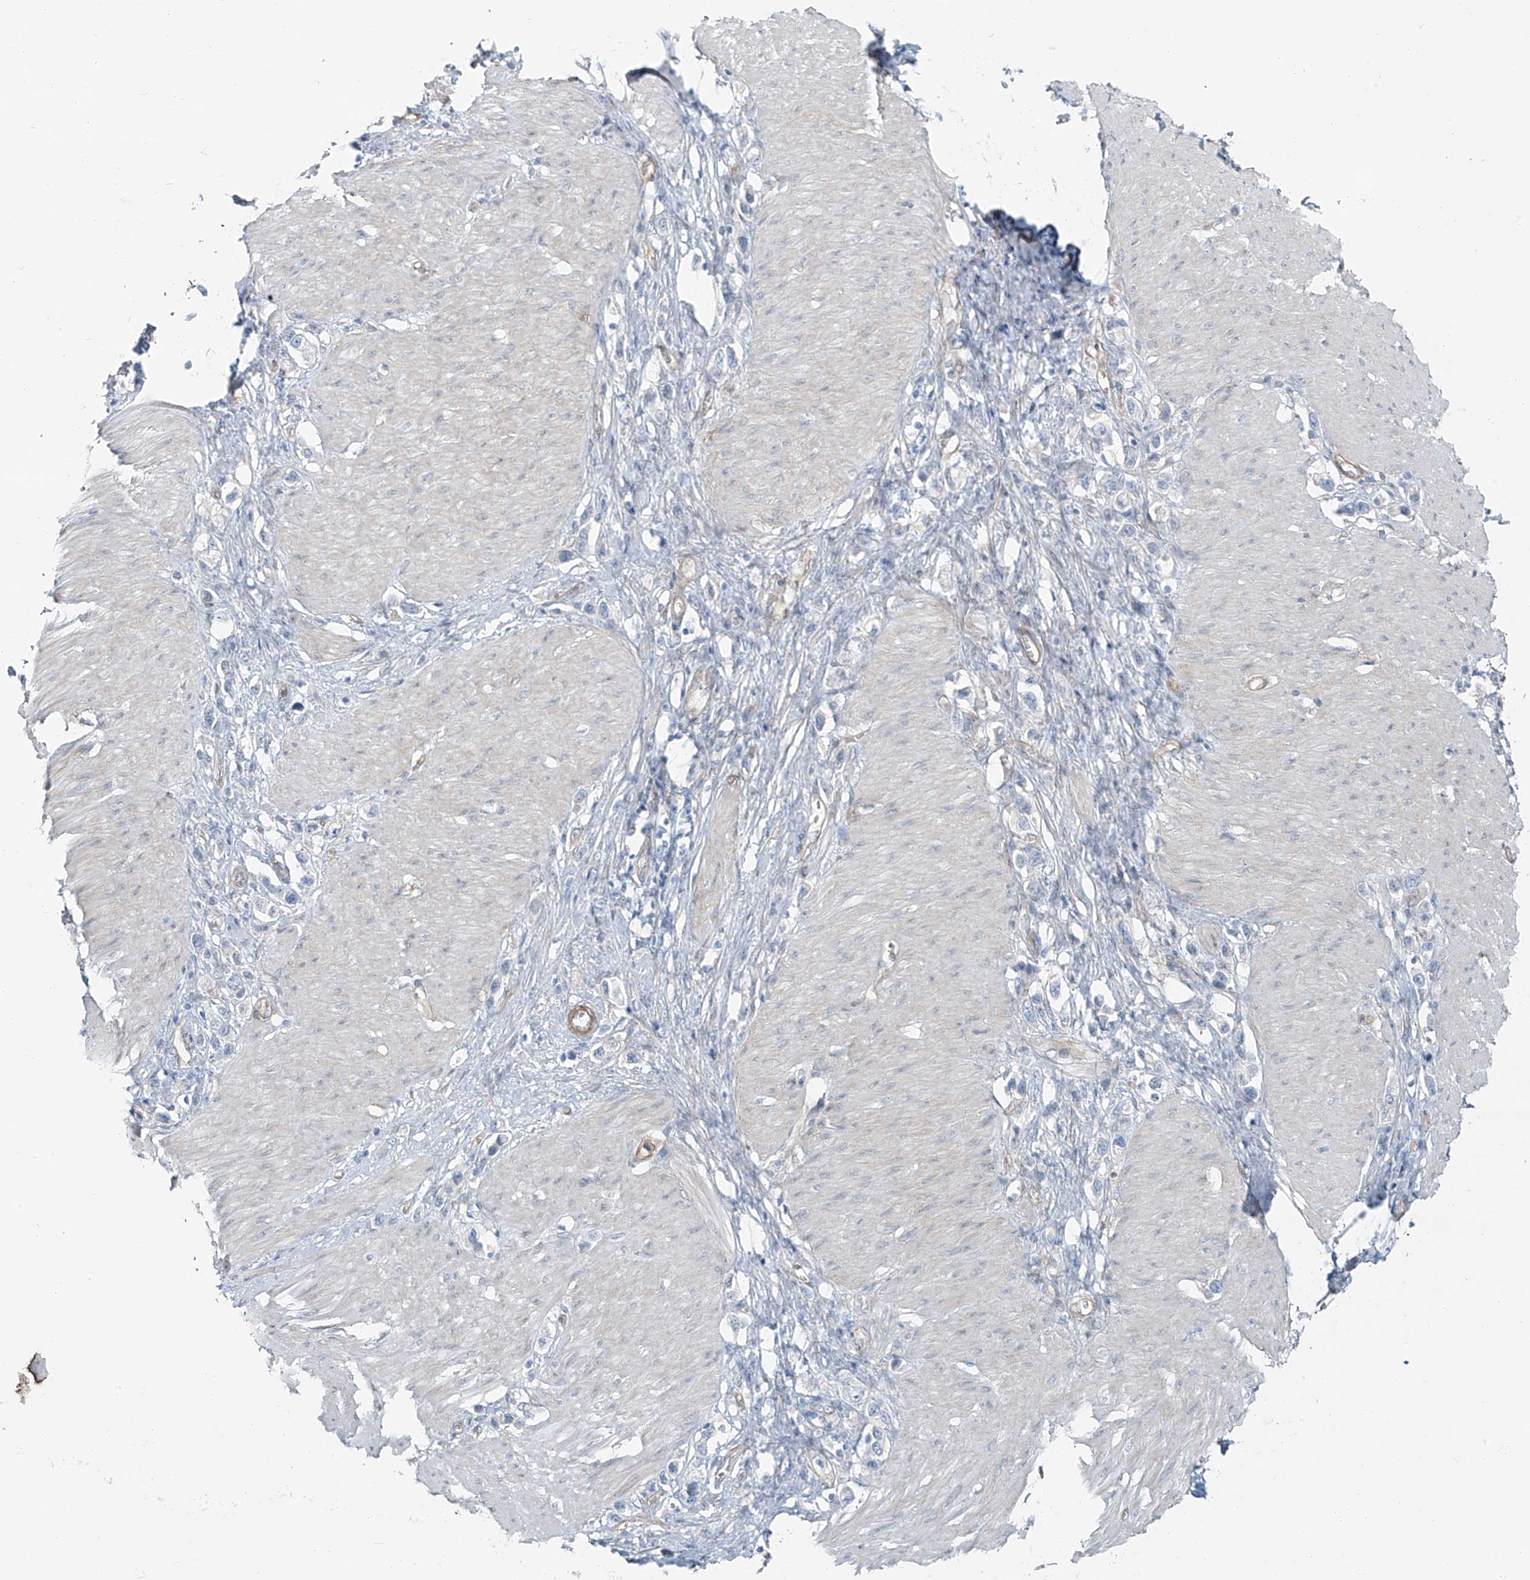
{"staining": {"intensity": "negative", "quantity": "none", "location": "none"}, "tissue": "stomach cancer", "cell_type": "Tumor cells", "image_type": "cancer", "snomed": [{"axis": "morphology", "description": "Normal tissue, NOS"}, {"axis": "morphology", "description": "Adenocarcinoma, NOS"}, {"axis": "topography", "description": "Stomach, upper"}, {"axis": "topography", "description": "Stomach"}], "caption": "High magnification brightfield microscopy of stomach cancer (adenocarcinoma) stained with DAB (3,3'-diaminobenzidine) (brown) and counterstained with hematoxylin (blue): tumor cells show no significant staining. (Immunohistochemistry, brightfield microscopy, high magnification).", "gene": "TNS2", "patient": {"sex": "female", "age": 65}}